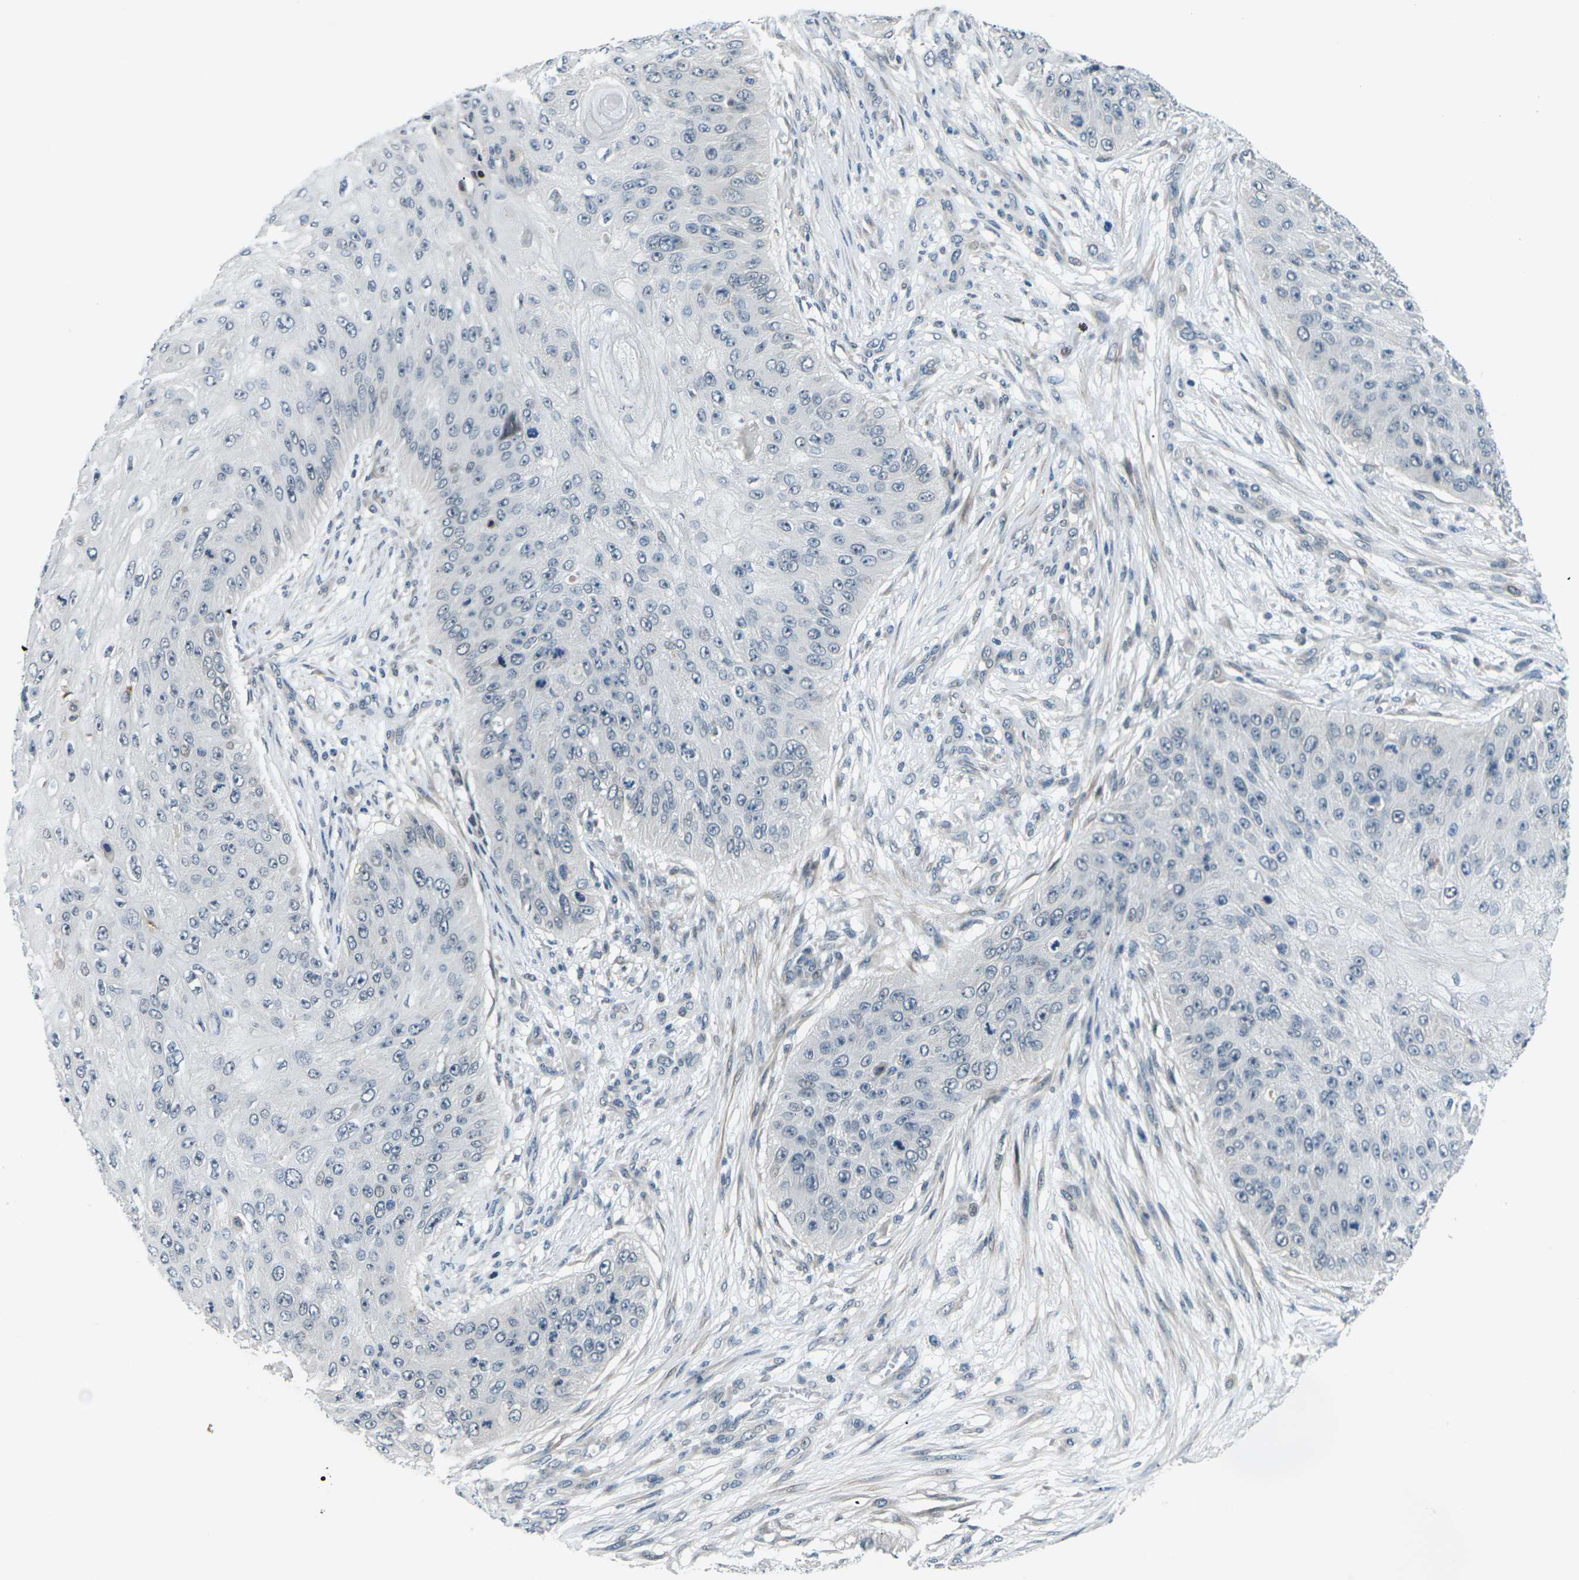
{"staining": {"intensity": "negative", "quantity": "none", "location": "none"}, "tissue": "skin cancer", "cell_type": "Tumor cells", "image_type": "cancer", "snomed": [{"axis": "morphology", "description": "Squamous cell carcinoma, NOS"}, {"axis": "topography", "description": "Skin"}], "caption": "Histopathology image shows no significant protein positivity in tumor cells of skin squamous cell carcinoma. The staining was performed using DAB to visualize the protein expression in brown, while the nuclei were stained in blue with hematoxylin (Magnification: 20x).", "gene": "SLC13A3", "patient": {"sex": "female", "age": 80}}